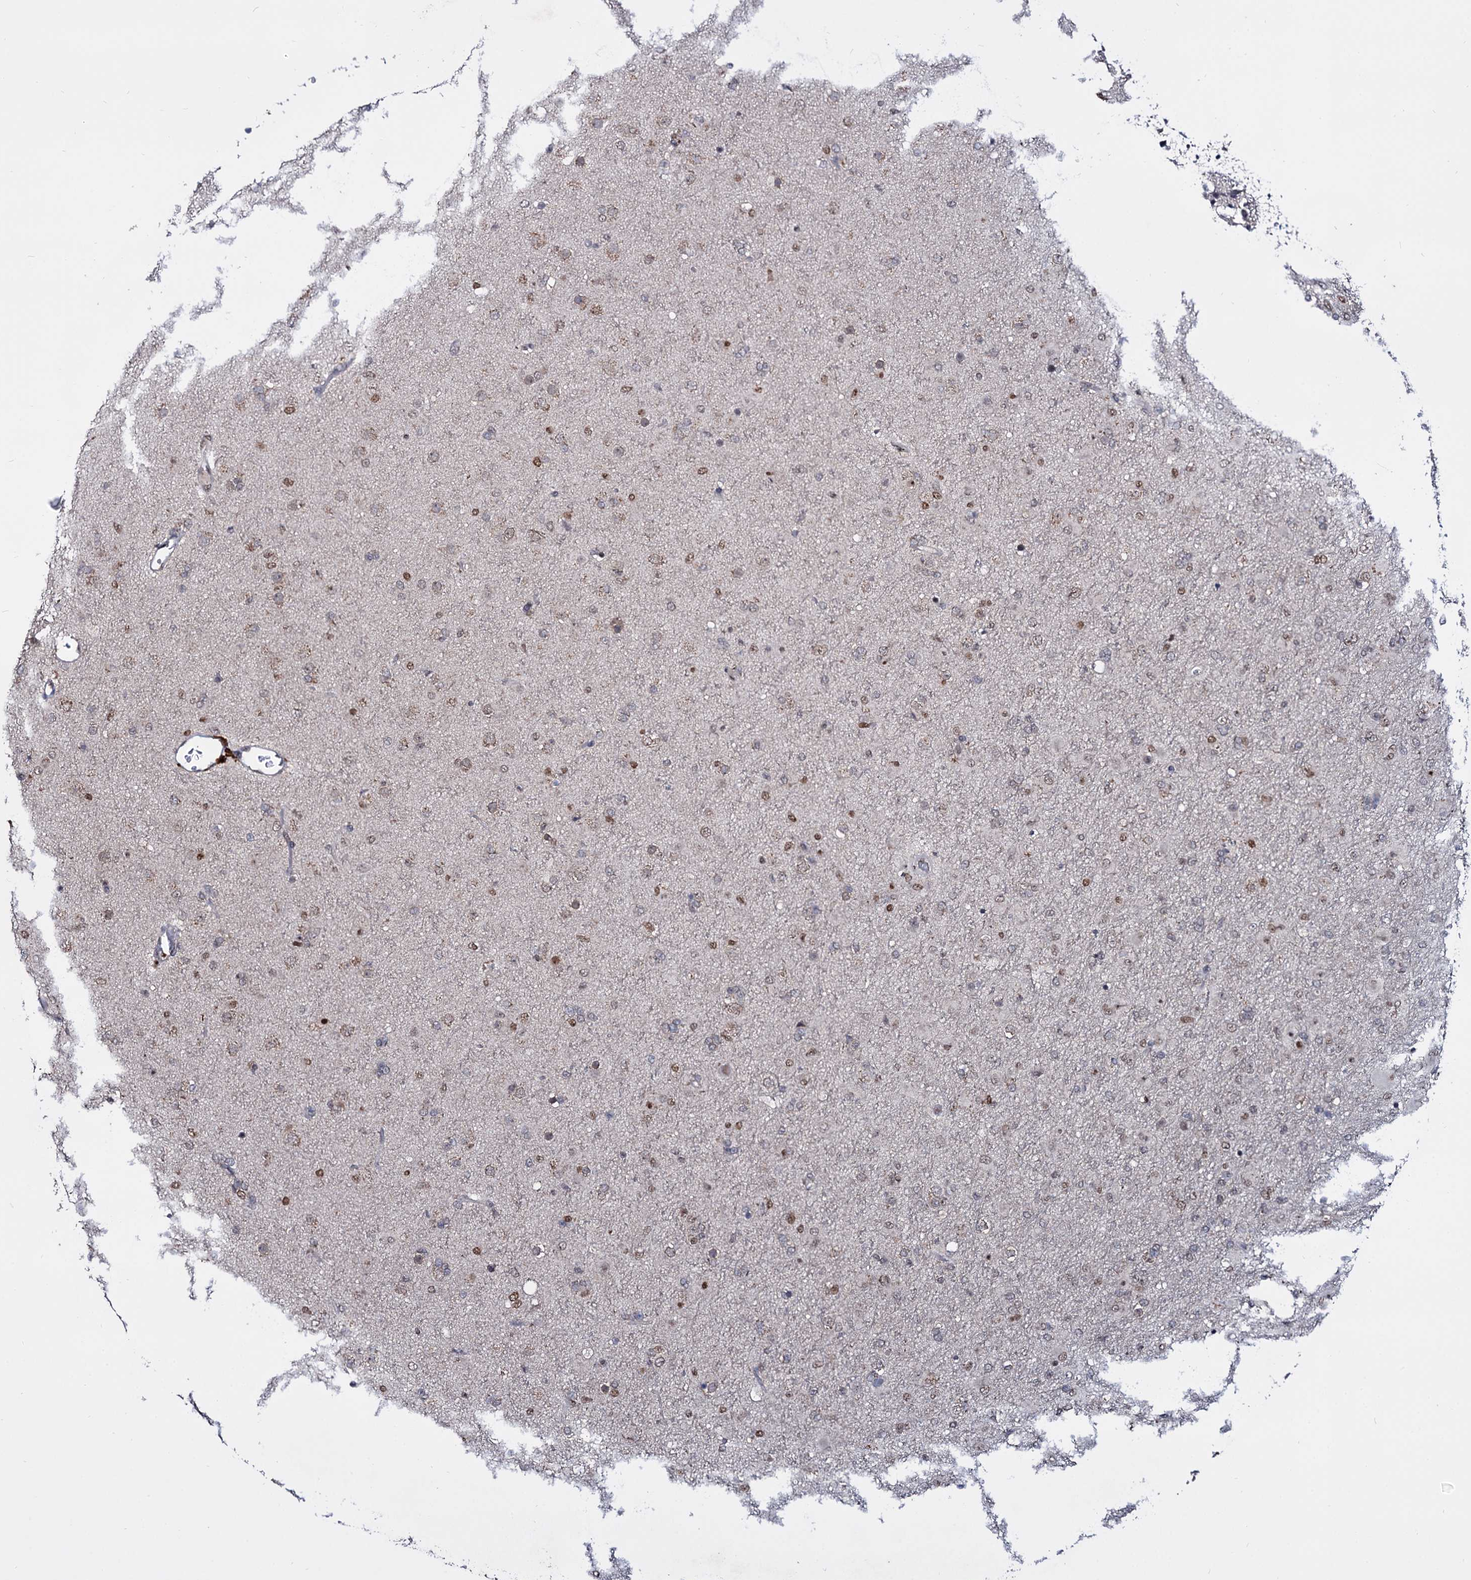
{"staining": {"intensity": "weak", "quantity": "25%-75%", "location": "nuclear"}, "tissue": "glioma", "cell_type": "Tumor cells", "image_type": "cancer", "snomed": [{"axis": "morphology", "description": "Glioma, malignant, Low grade"}, {"axis": "topography", "description": "Brain"}], "caption": "Brown immunohistochemical staining in human malignant glioma (low-grade) exhibits weak nuclear expression in about 25%-75% of tumor cells.", "gene": "SMCHD1", "patient": {"sex": "male", "age": 65}}